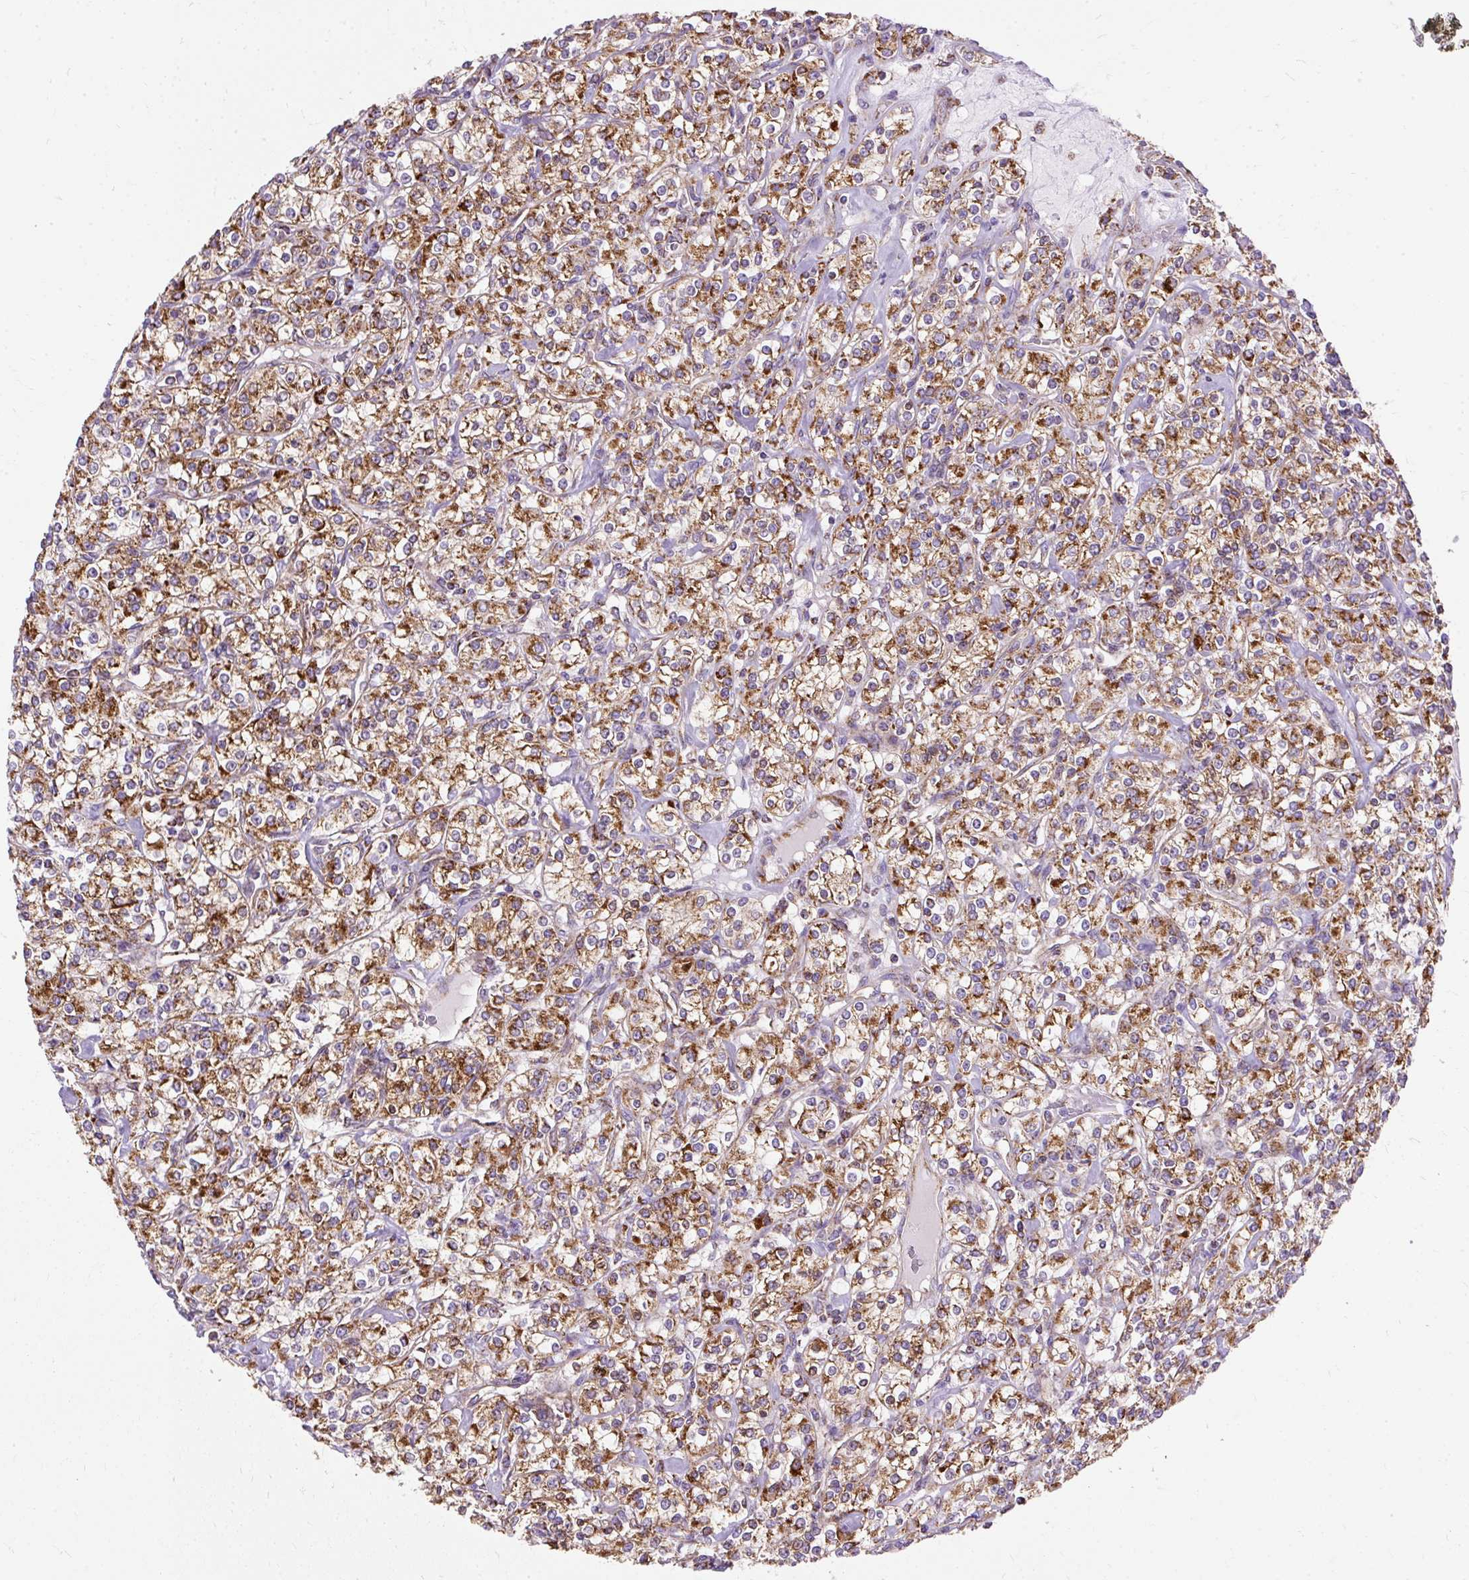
{"staining": {"intensity": "strong", "quantity": ">75%", "location": "cytoplasmic/membranous"}, "tissue": "renal cancer", "cell_type": "Tumor cells", "image_type": "cancer", "snomed": [{"axis": "morphology", "description": "Adenocarcinoma, NOS"}, {"axis": "topography", "description": "Kidney"}], "caption": "Immunohistochemistry (IHC) histopathology image of human adenocarcinoma (renal) stained for a protein (brown), which demonstrates high levels of strong cytoplasmic/membranous staining in about >75% of tumor cells.", "gene": "CEP290", "patient": {"sex": "male", "age": 77}}